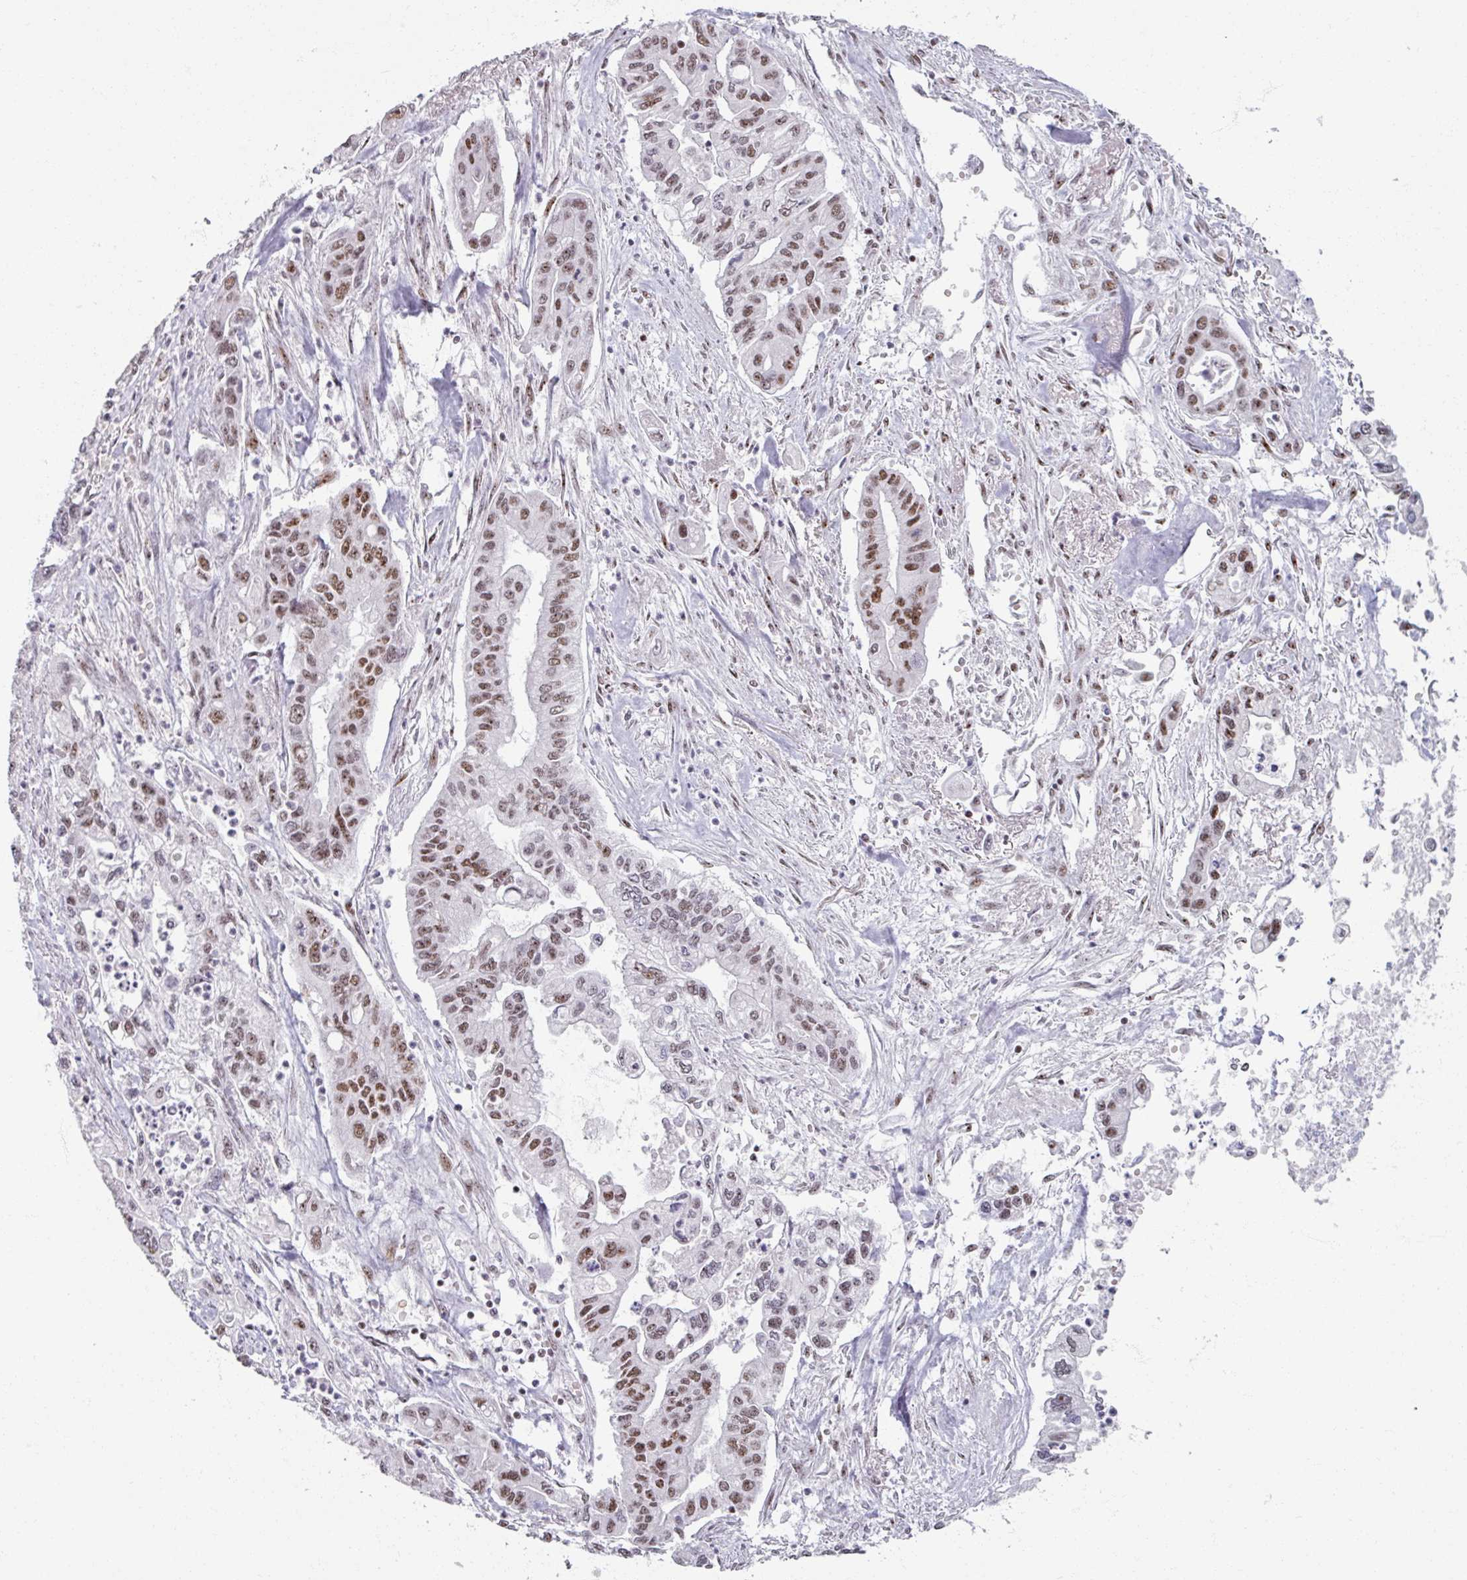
{"staining": {"intensity": "moderate", "quantity": "25%-75%", "location": "nuclear"}, "tissue": "pancreatic cancer", "cell_type": "Tumor cells", "image_type": "cancer", "snomed": [{"axis": "morphology", "description": "Adenocarcinoma, NOS"}, {"axis": "topography", "description": "Pancreas"}], "caption": "Immunohistochemistry (IHC) (DAB (3,3'-diaminobenzidine)) staining of human pancreatic cancer (adenocarcinoma) shows moderate nuclear protein staining in approximately 25%-75% of tumor cells.", "gene": "ADAR", "patient": {"sex": "male", "age": 62}}